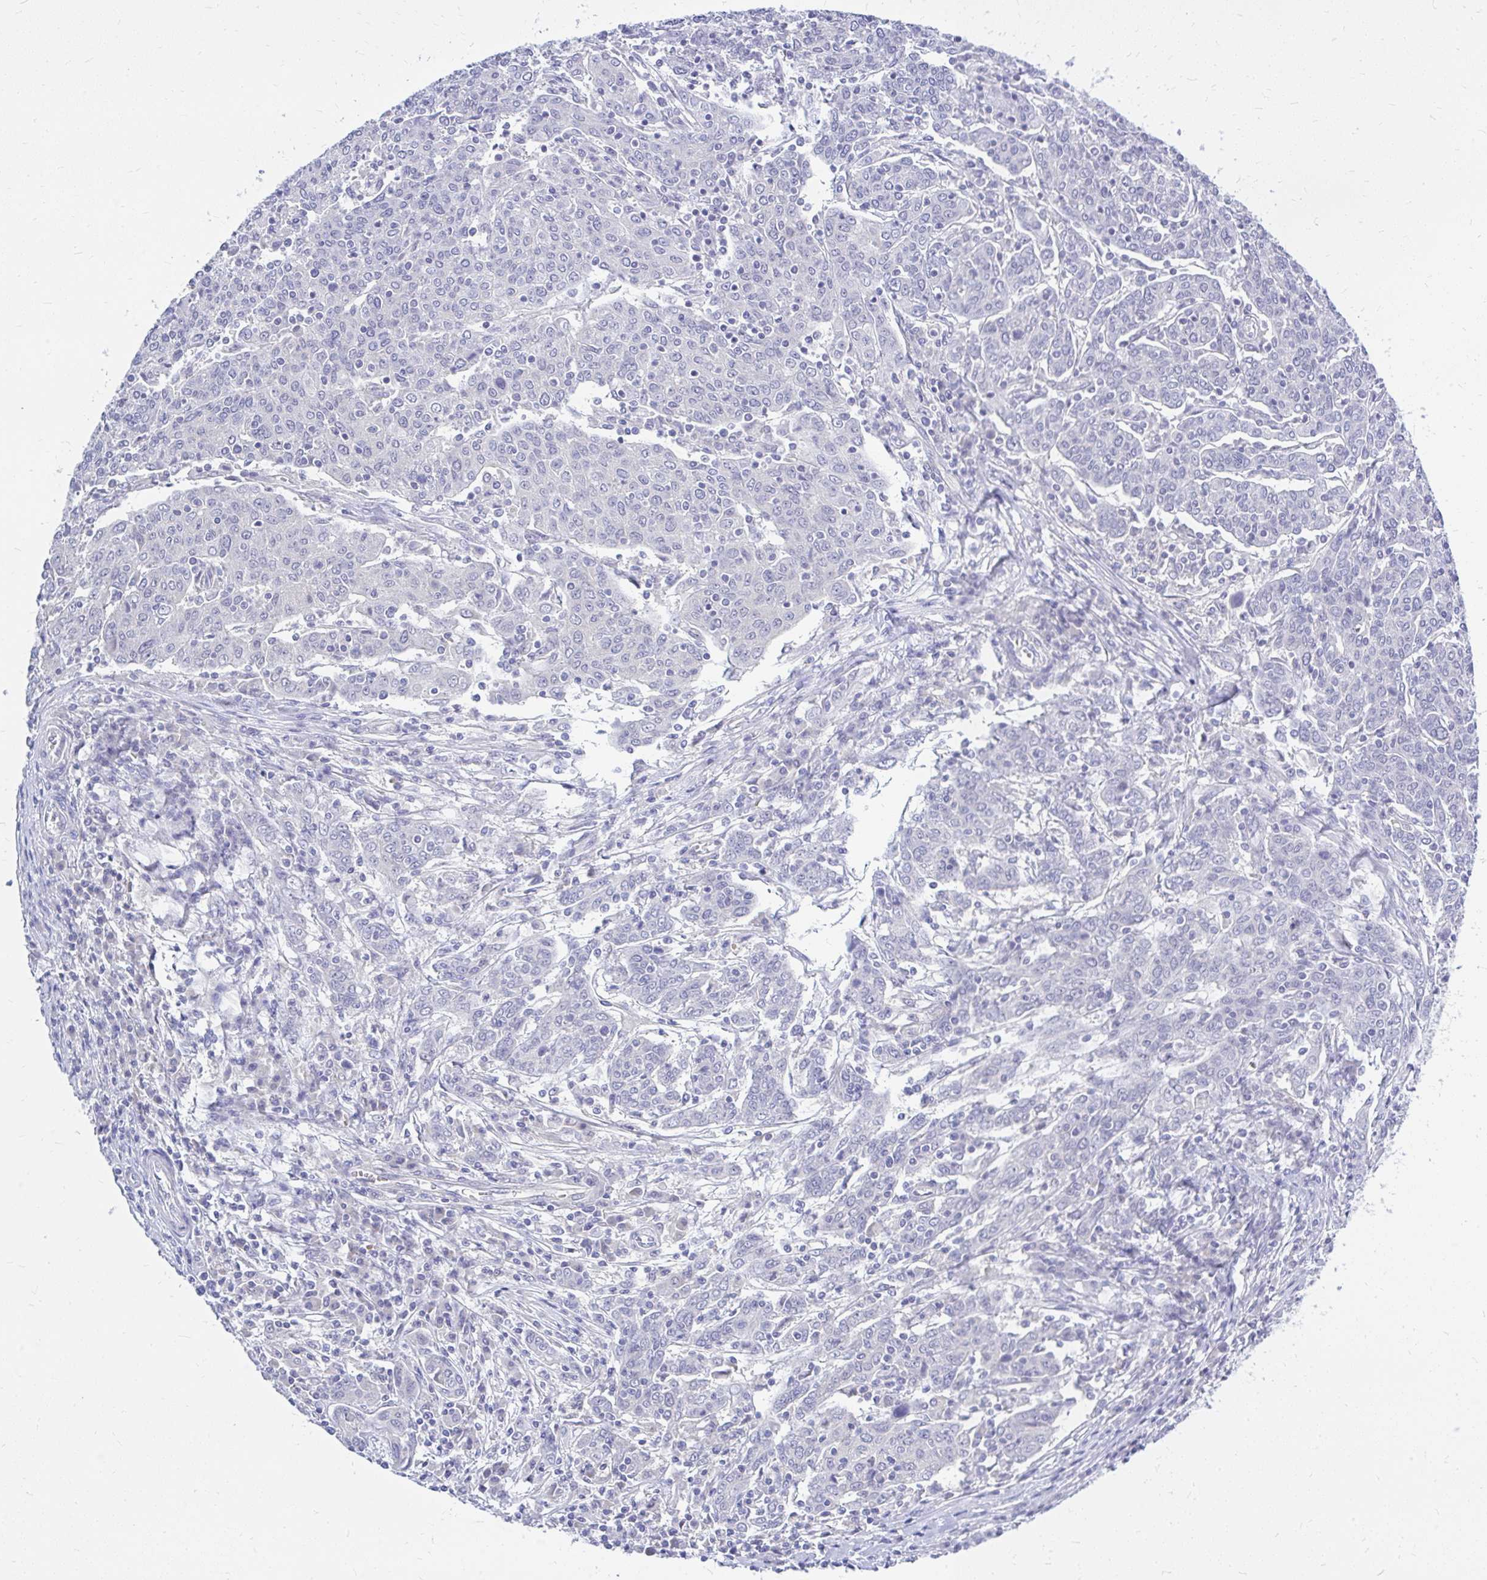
{"staining": {"intensity": "negative", "quantity": "none", "location": "none"}, "tissue": "cervical cancer", "cell_type": "Tumor cells", "image_type": "cancer", "snomed": [{"axis": "morphology", "description": "Squamous cell carcinoma, NOS"}, {"axis": "topography", "description": "Cervix"}], "caption": "Immunohistochemical staining of cervical cancer (squamous cell carcinoma) exhibits no significant expression in tumor cells.", "gene": "MAP1LC3A", "patient": {"sex": "female", "age": 67}}